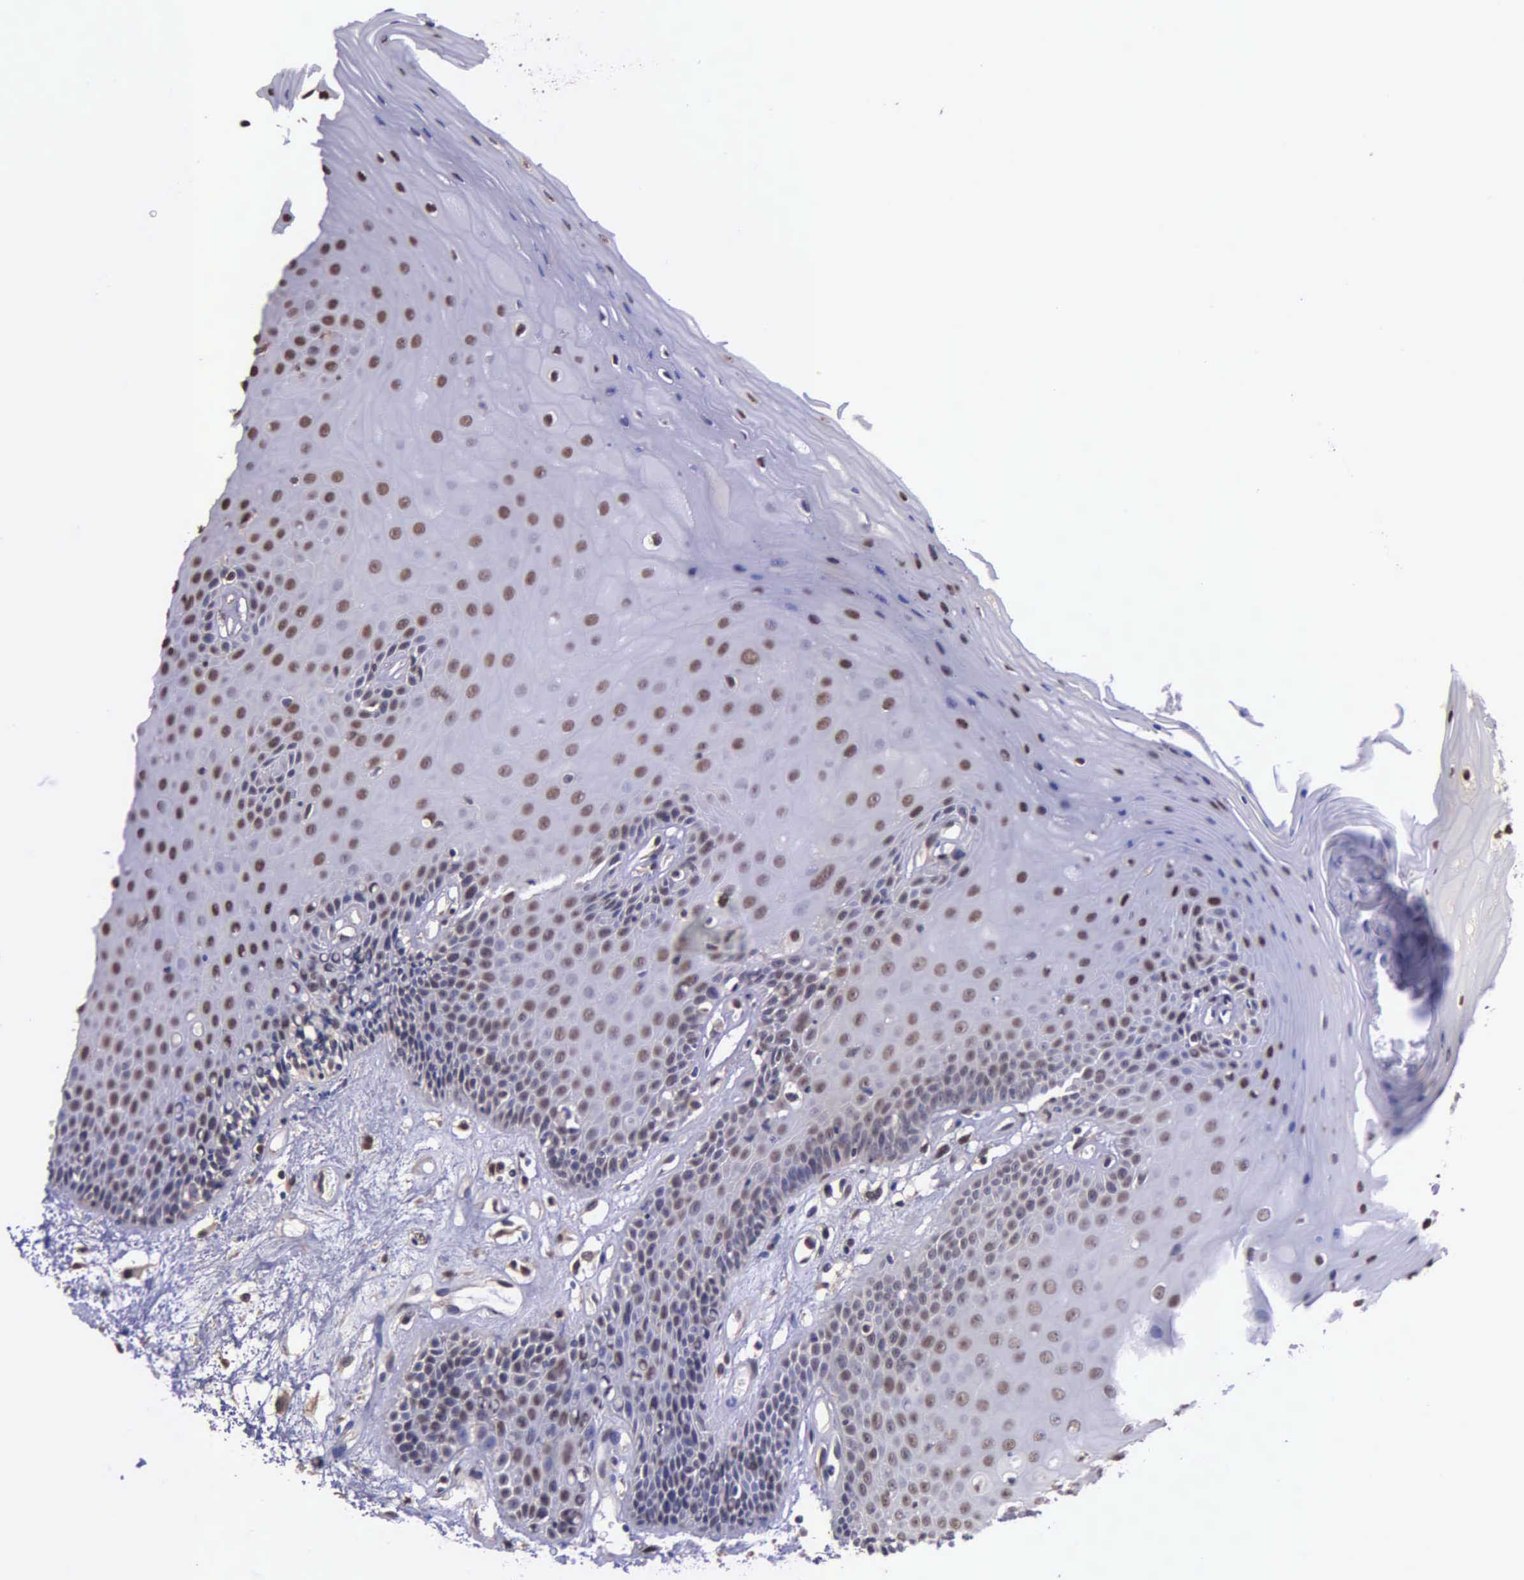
{"staining": {"intensity": "weak", "quantity": "25%-75%", "location": "nuclear"}, "tissue": "oral mucosa", "cell_type": "Squamous epithelial cells", "image_type": "normal", "snomed": [{"axis": "morphology", "description": "Normal tissue, NOS"}, {"axis": "topography", "description": "Oral tissue"}], "caption": "Immunohistochemical staining of normal human oral mucosa displays low levels of weak nuclear expression in approximately 25%-75% of squamous epithelial cells.", "gene": "PSMC1", "patient": {"sex": "female", "age": 79}}